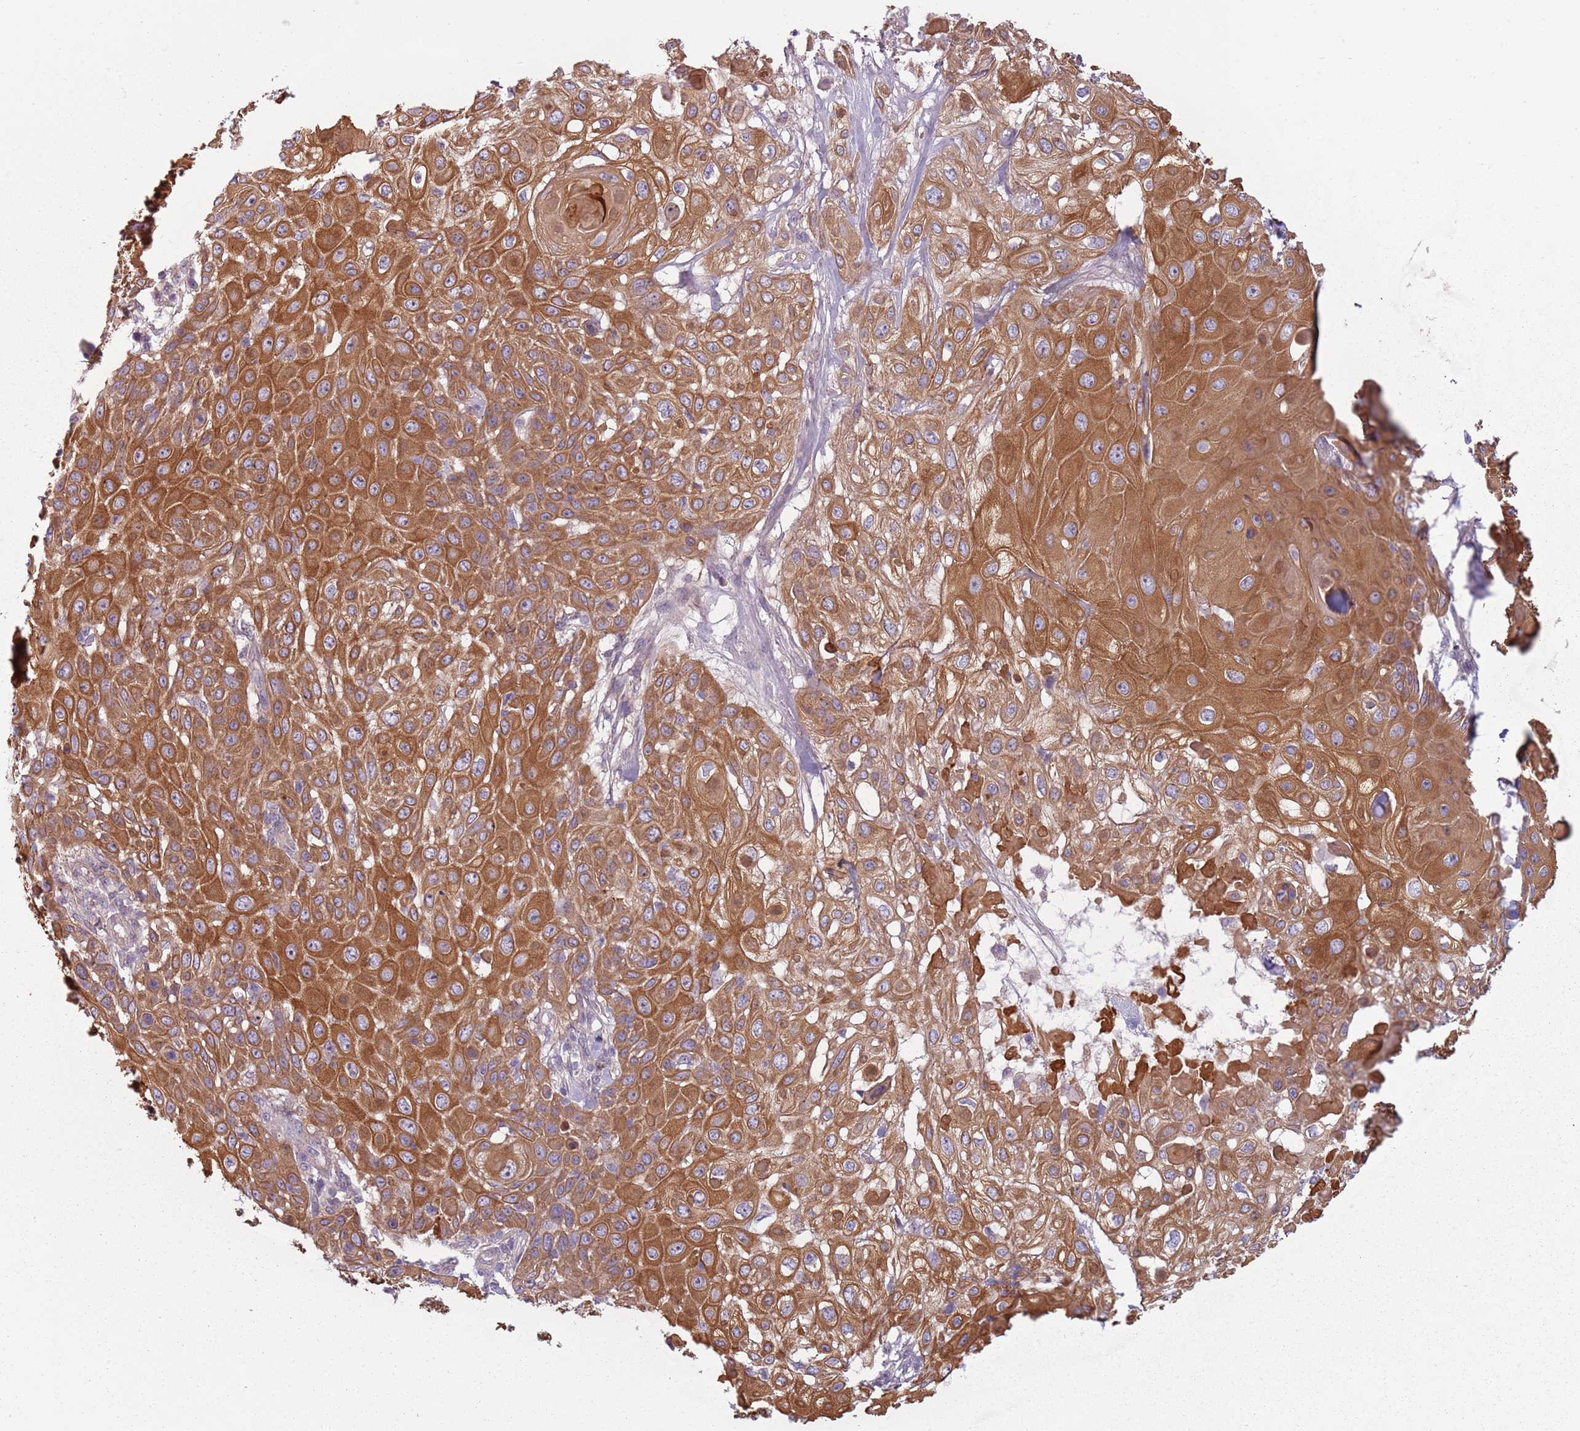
{"staining": {"intensity": "moderate", "quantity": ">75%", "location": "cytoplasmic/membranous"}, "tissue": "skin cancer", "cell_type": "Tumor cells", "image_type": "cancer", "snomed": [{"axis": "morphology", "description": "Normal tissue, NOS"}, {"axis": "morphology", "description": "Squamous cell carcinoma, NOS"}, {"axis": "topography", "description": "Skin"}, {"axis": "topography", "description": "Cartilage tissue"}], "caption": "DAB (3,3'-diaminobenzidine) immunohistochemical staining of skin cancer (squamous cell carcinoma) demonstrates moderate cytoplasmic/membranous protein staining in approximately >75% of tumor cells. (Stains: DAB in brown, nuclei in blue, Microscopy: brightfield microscopy at high magnification).", "gene": "TLCD2", "patient": {"sex": "female", "age": 79}}